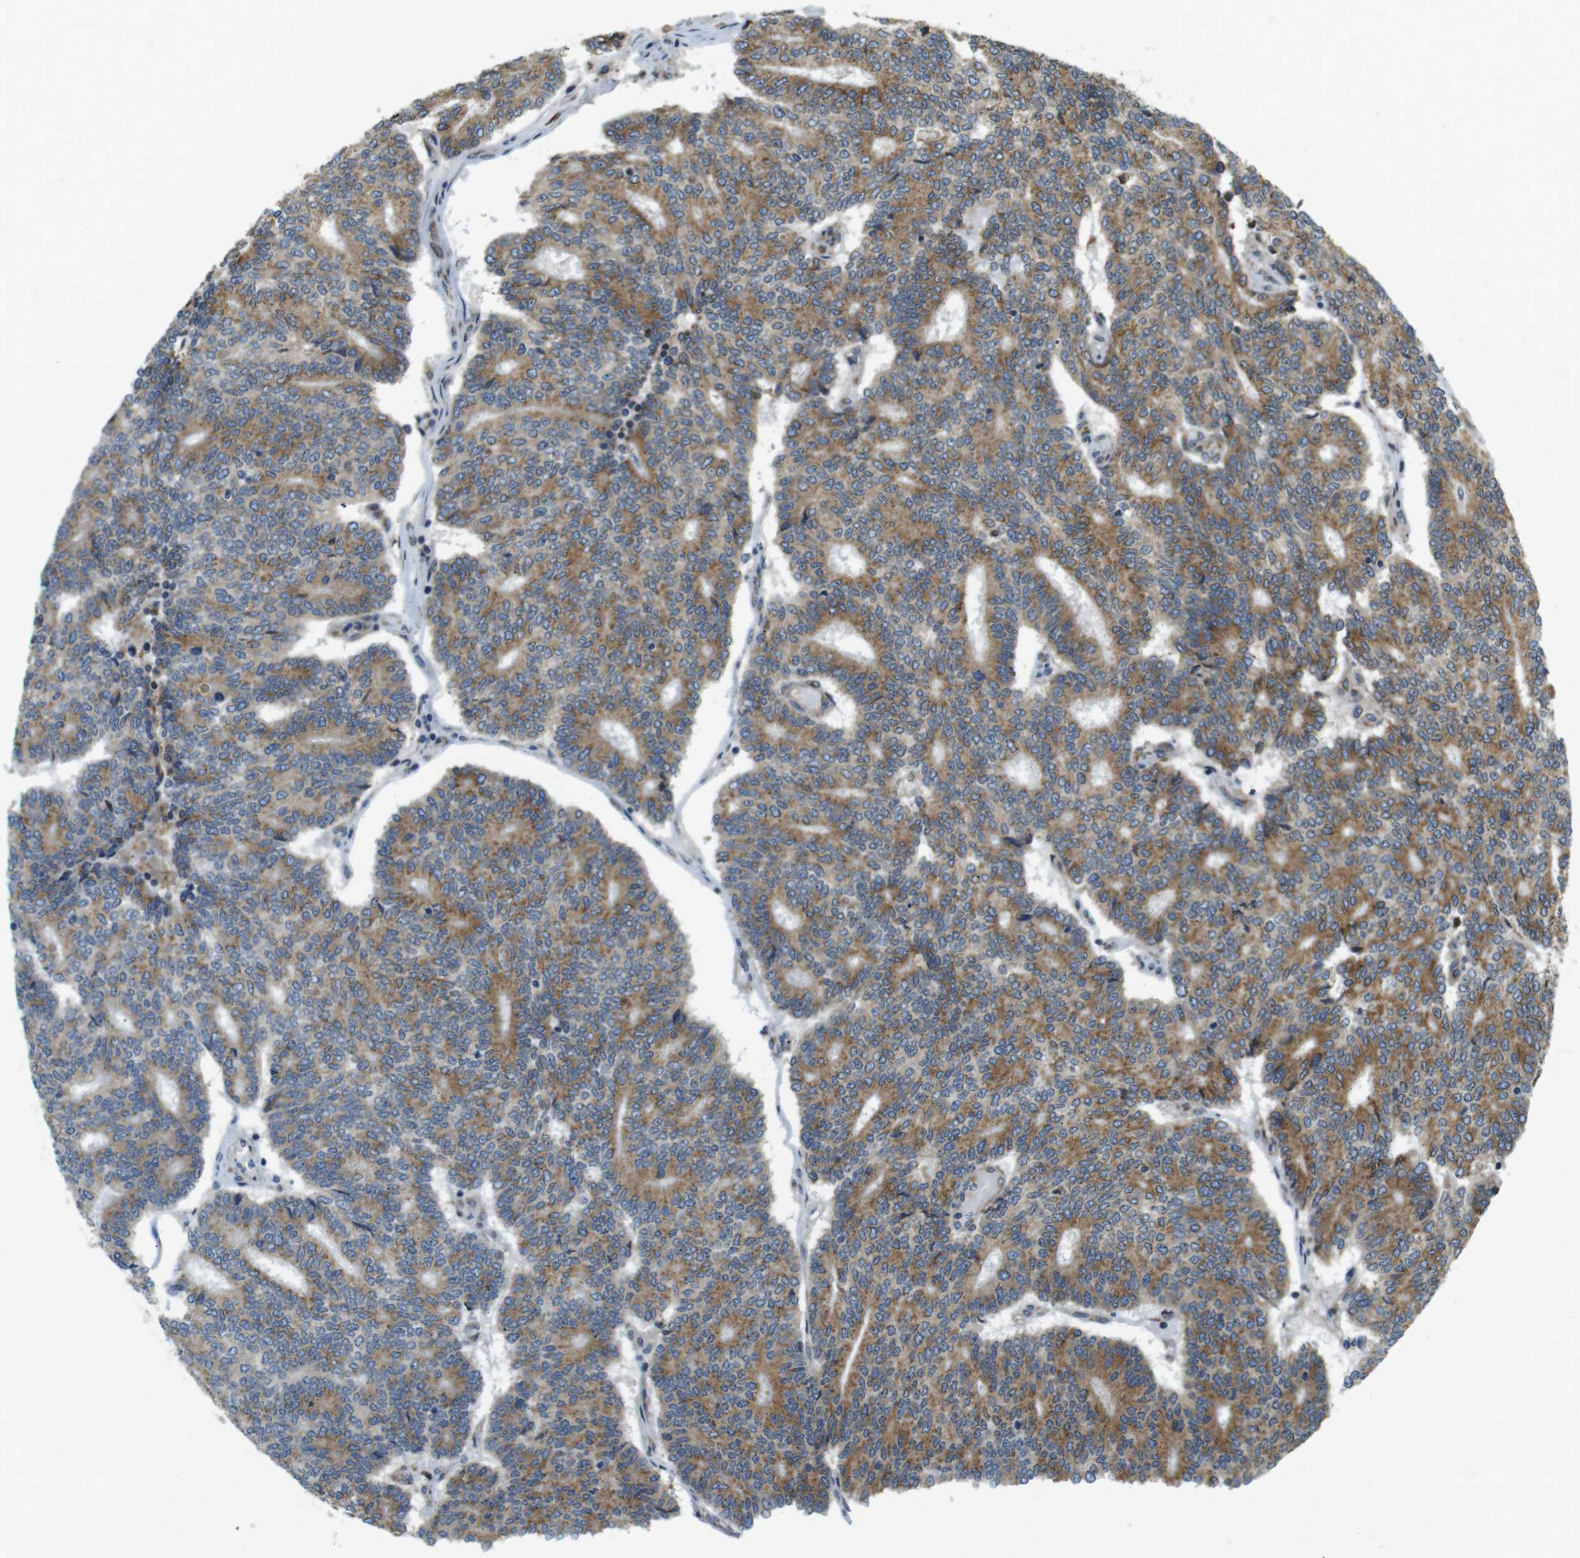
{"staining": {"intensity": "moderate", "quantity": ">75%", "location": "cytoplasmic/membranous"}, "tissue": "prostate cancer", "cell_type": "Tumor cells", "image_type": "cancer", "snomed": [{"axis": "morphology", "description": "Normal tissue, NOS"}, {"axis": "morphology", "description": "Adenocarcinoma, High grade"}, {"axis": "topography", "description": "Prostate"}, {"axis": "topography", "description": "Seminal veicle"}], "caption": "Immunohistochemistry image of human prostate cancer (high-grade adenocarcinoma) stained for a protein (brown), which displays medium levels of moderate cytoplasmic/membranous positivity in about >75% of tumor cells.", "gene": "TMEM143", "patient": {"sex": "male", "age": 55}}